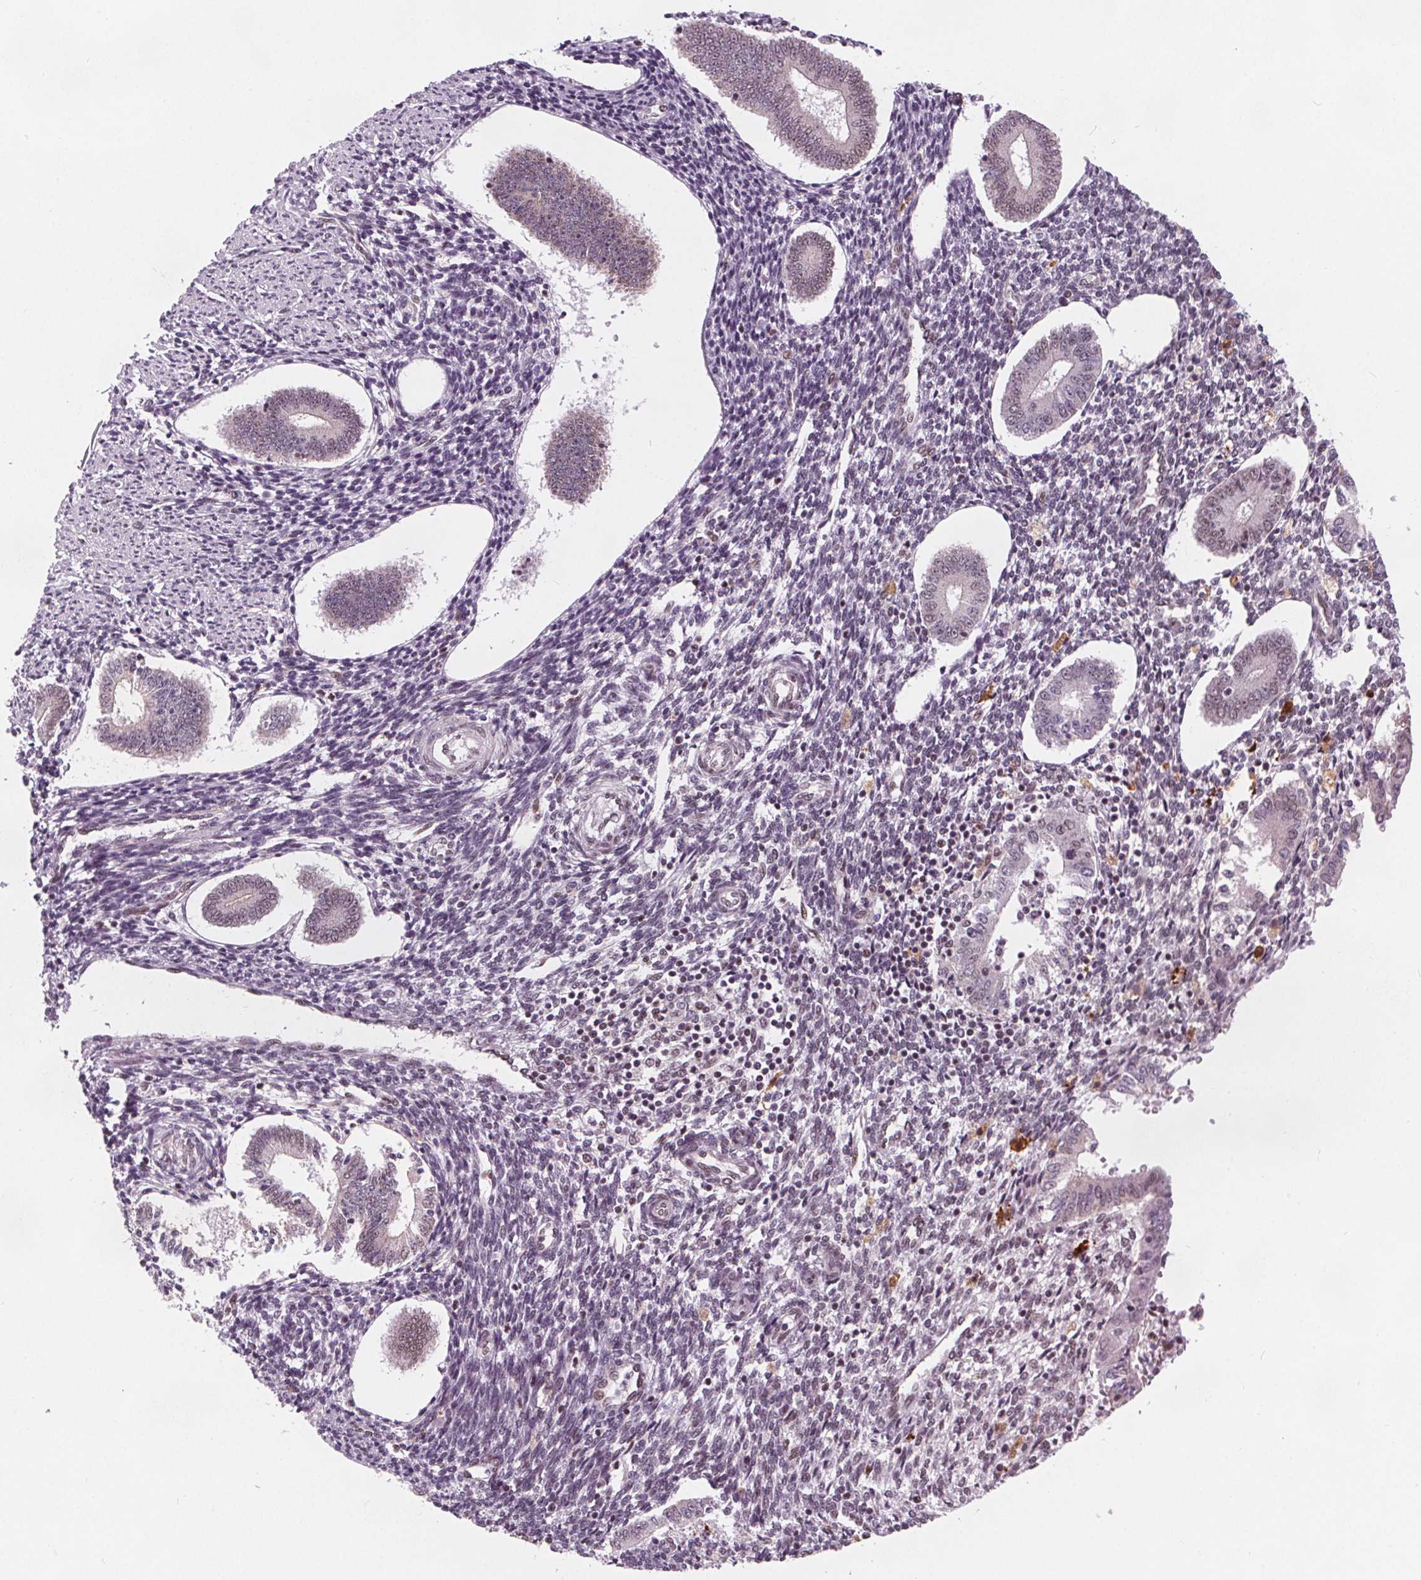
{"staining": {"intensity": "negative", "quantity": "none", "location": "none"}, "tissue": "endometrium", "cell_type": "Cells in endometrial stroma", "image_type": "normal", "snomed": [{"axis": "morphology", "description": "Normal tissue, NOS"}, {"axis": "topography", "description": "Endometrium"}], "caption": "Cells in endometrial stroma show no significant positivity in benign endometrium. (Brightfield microscopy of DAB immunohistochemistry at high magnification).", "gene": "DPM2", "patient": {"sex": "female", "age": 40}}